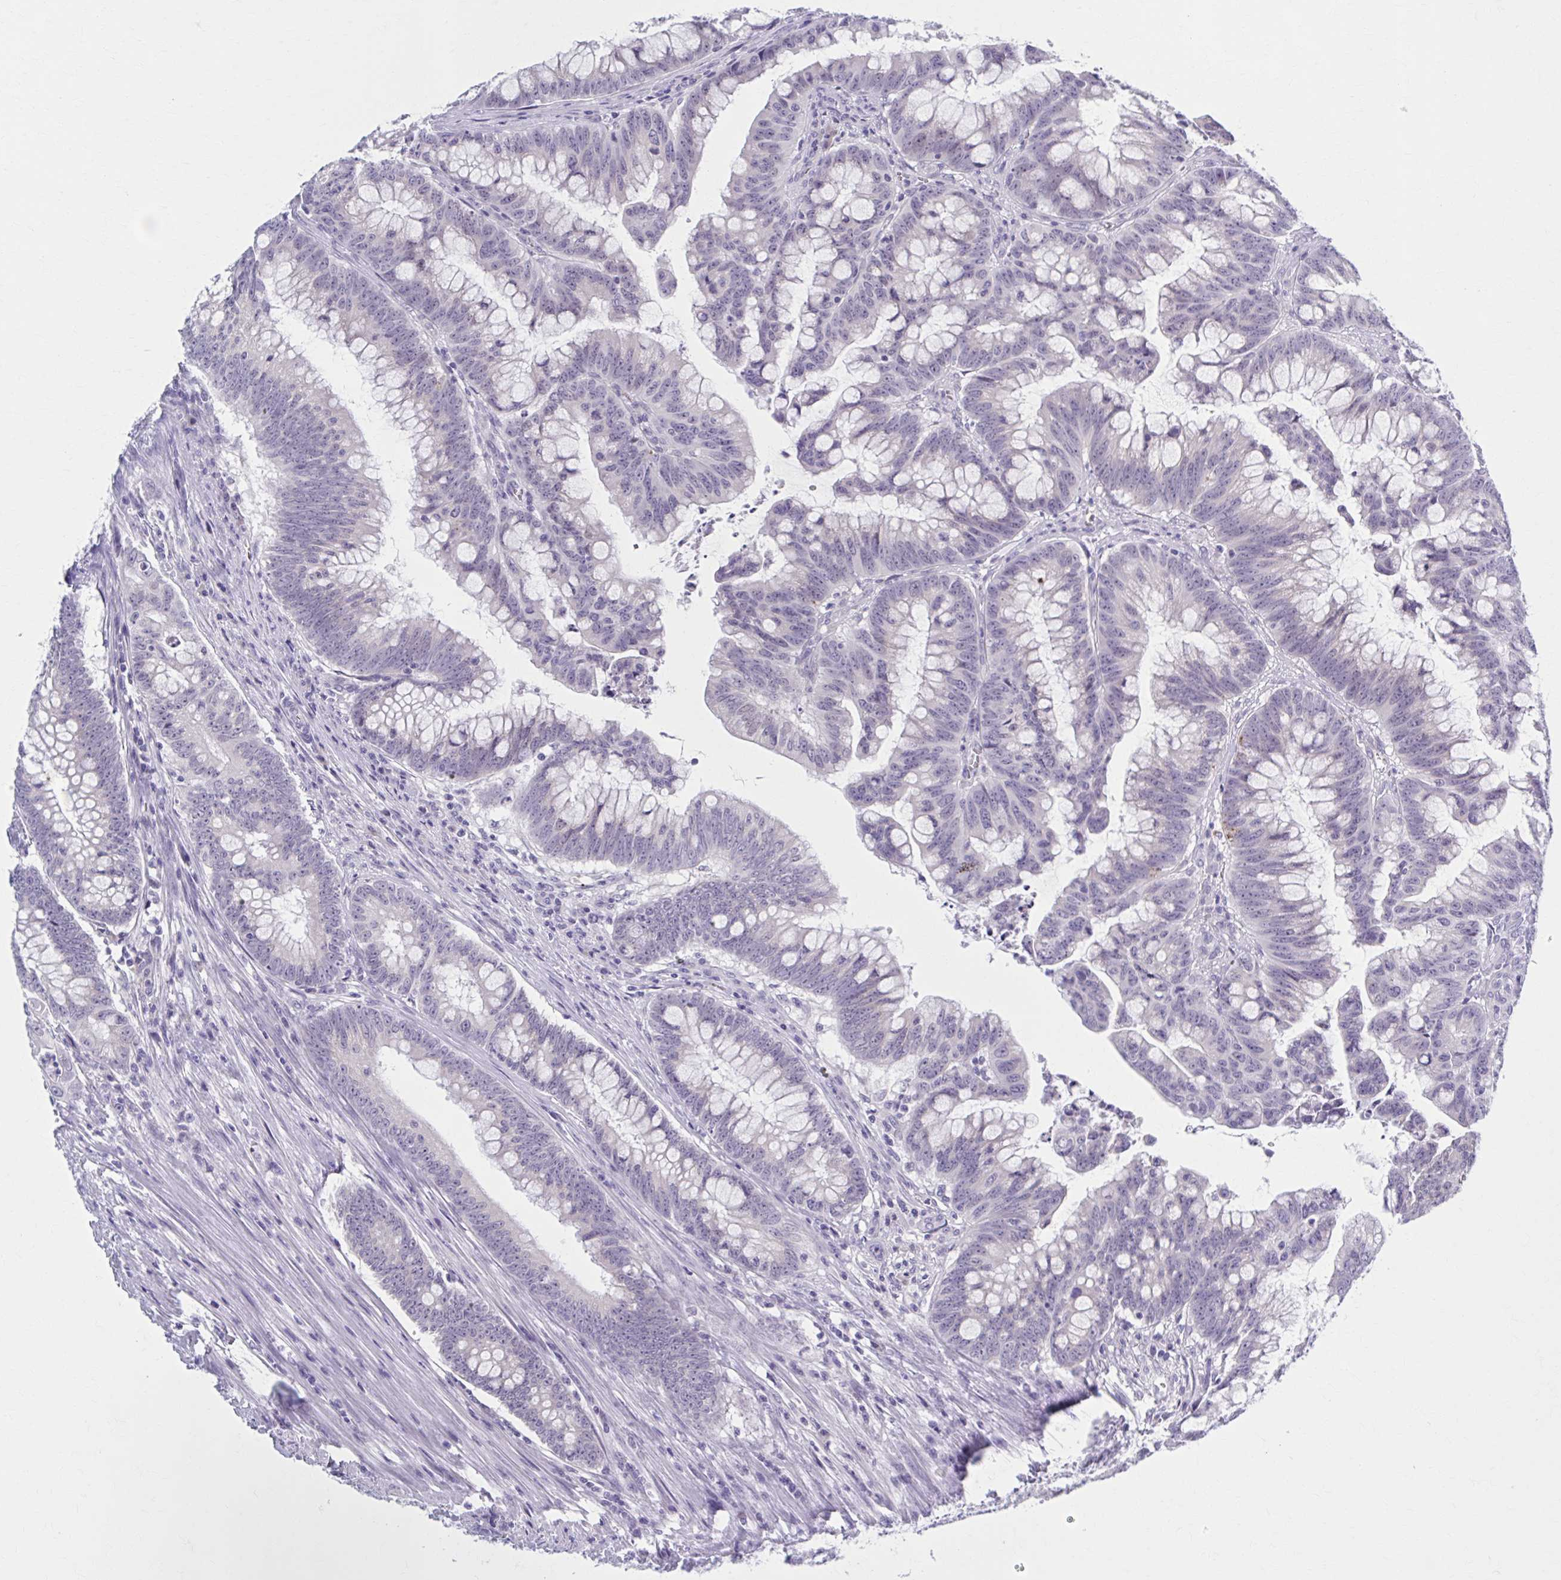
{"staining": {"intensity": "negative", "quantity": "none", "location": "none"}, "tissue": "colorectal cancer", "cell_type": "Tumor cells", "image_type": "cancer", "snomed": [{"axis": "morphology", "description": "Adenocarcinoma, NOS"}, {"axis": "topography", "description": "Colon"}], "caption": "This is an IHC image of human colorectal adenocarcinoma. There is no staining in tumor cells.", "gene": "CCDC105", "patient": {"sex": "male", "age": 62}}